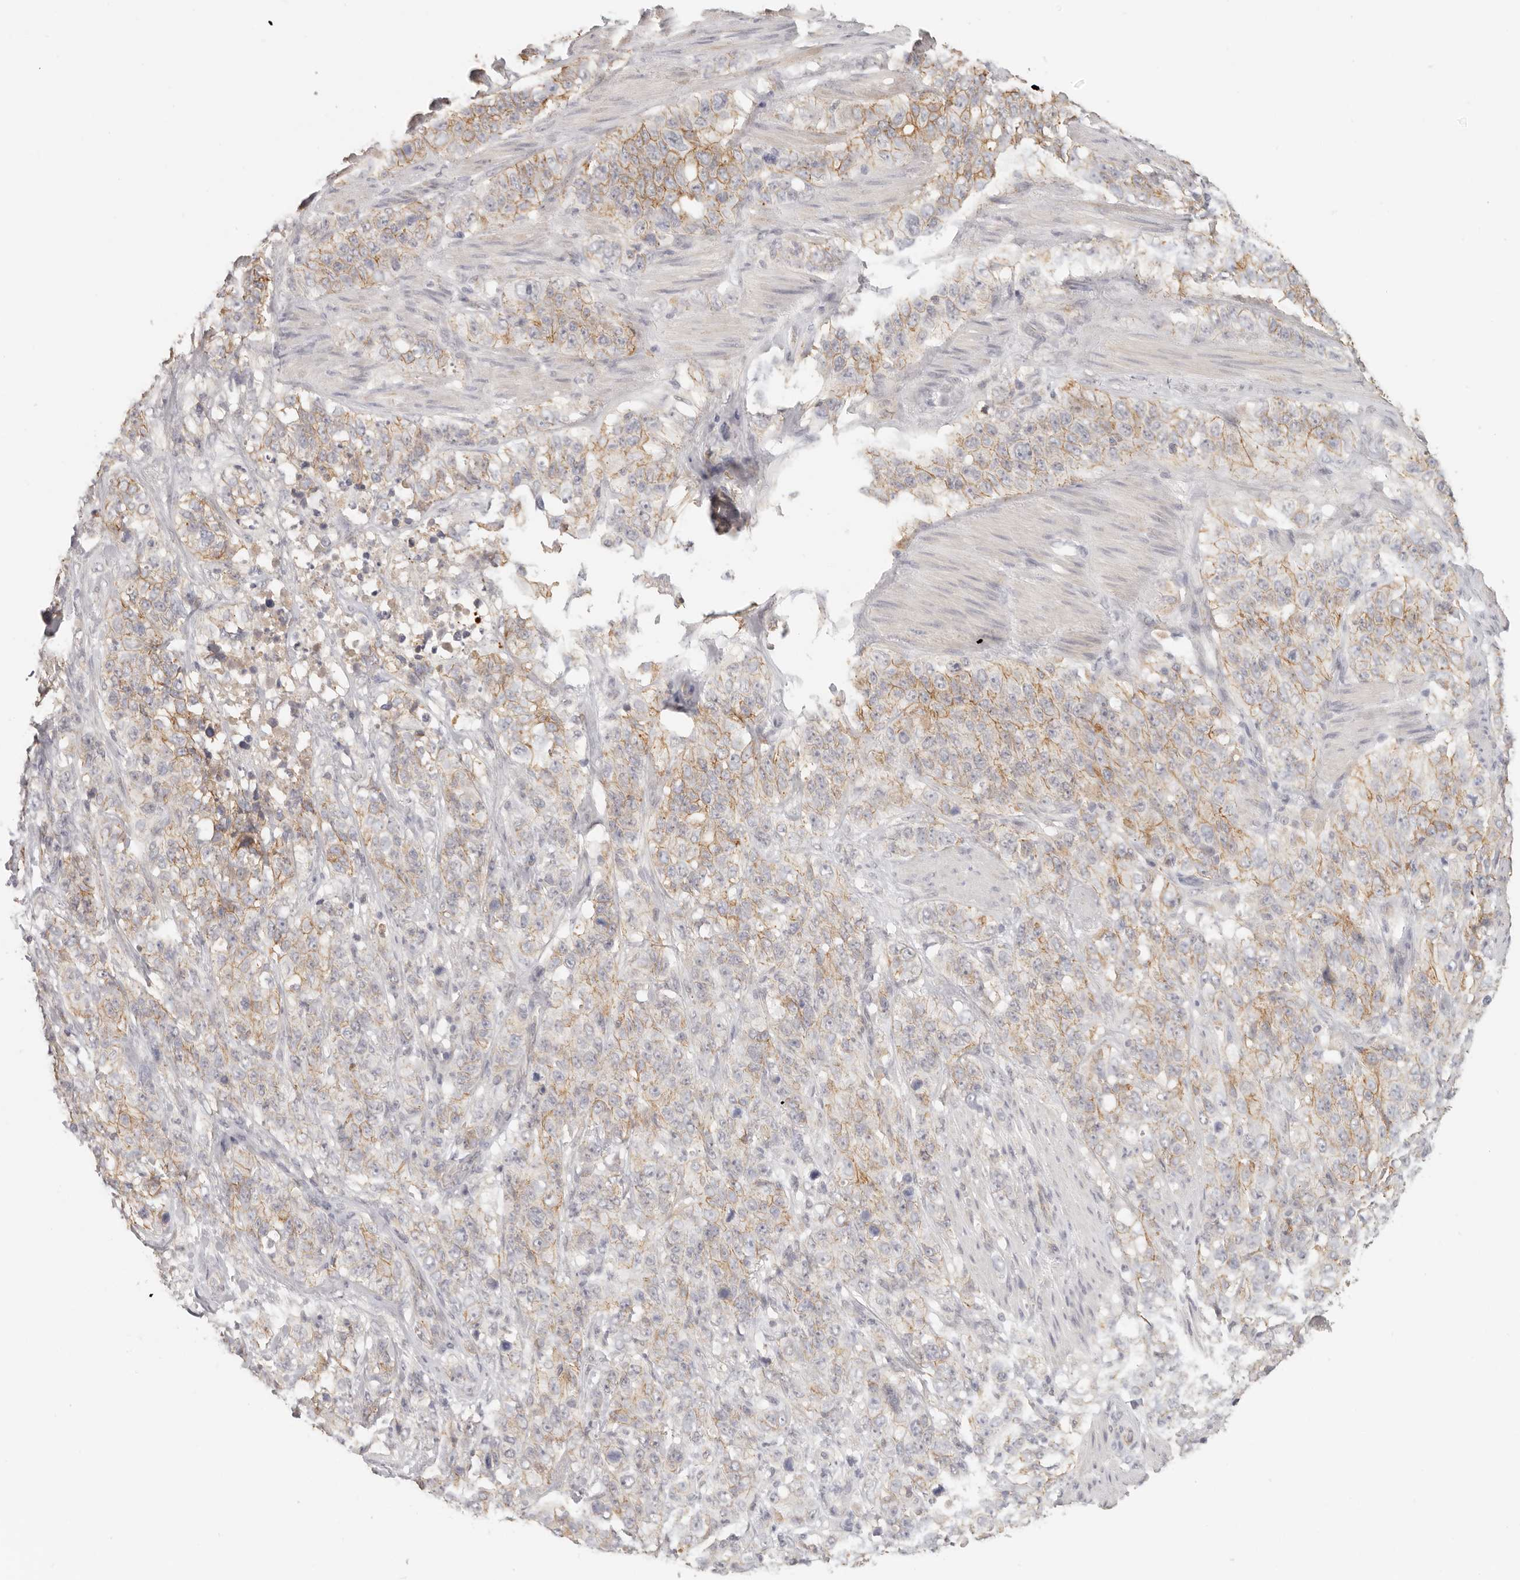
{"staining": {"intensity": "moderate", "quantity": ">75%", "location": "cytoplasmic/membranous"}, "tissue": "stomach cancer", "cell_type": "Tumor cells", "image_type": "cancer", "snomed": [{"axis": "morphology", "description": "Adenocarcinoma, NOS"}, {"axis": "topography", "description": "Stomach"}], "caption": "Immunohistochemistry (IHC) micrograph of human stomach cancer (adenocarcinoma) stained for a protein (brown), which reveals medium levels of moderate cytoplasmic/membranous positivity in about >75% of tumor cells.", "gene": "ANXA9", "patient": {"sex": "male", "age": 48}}